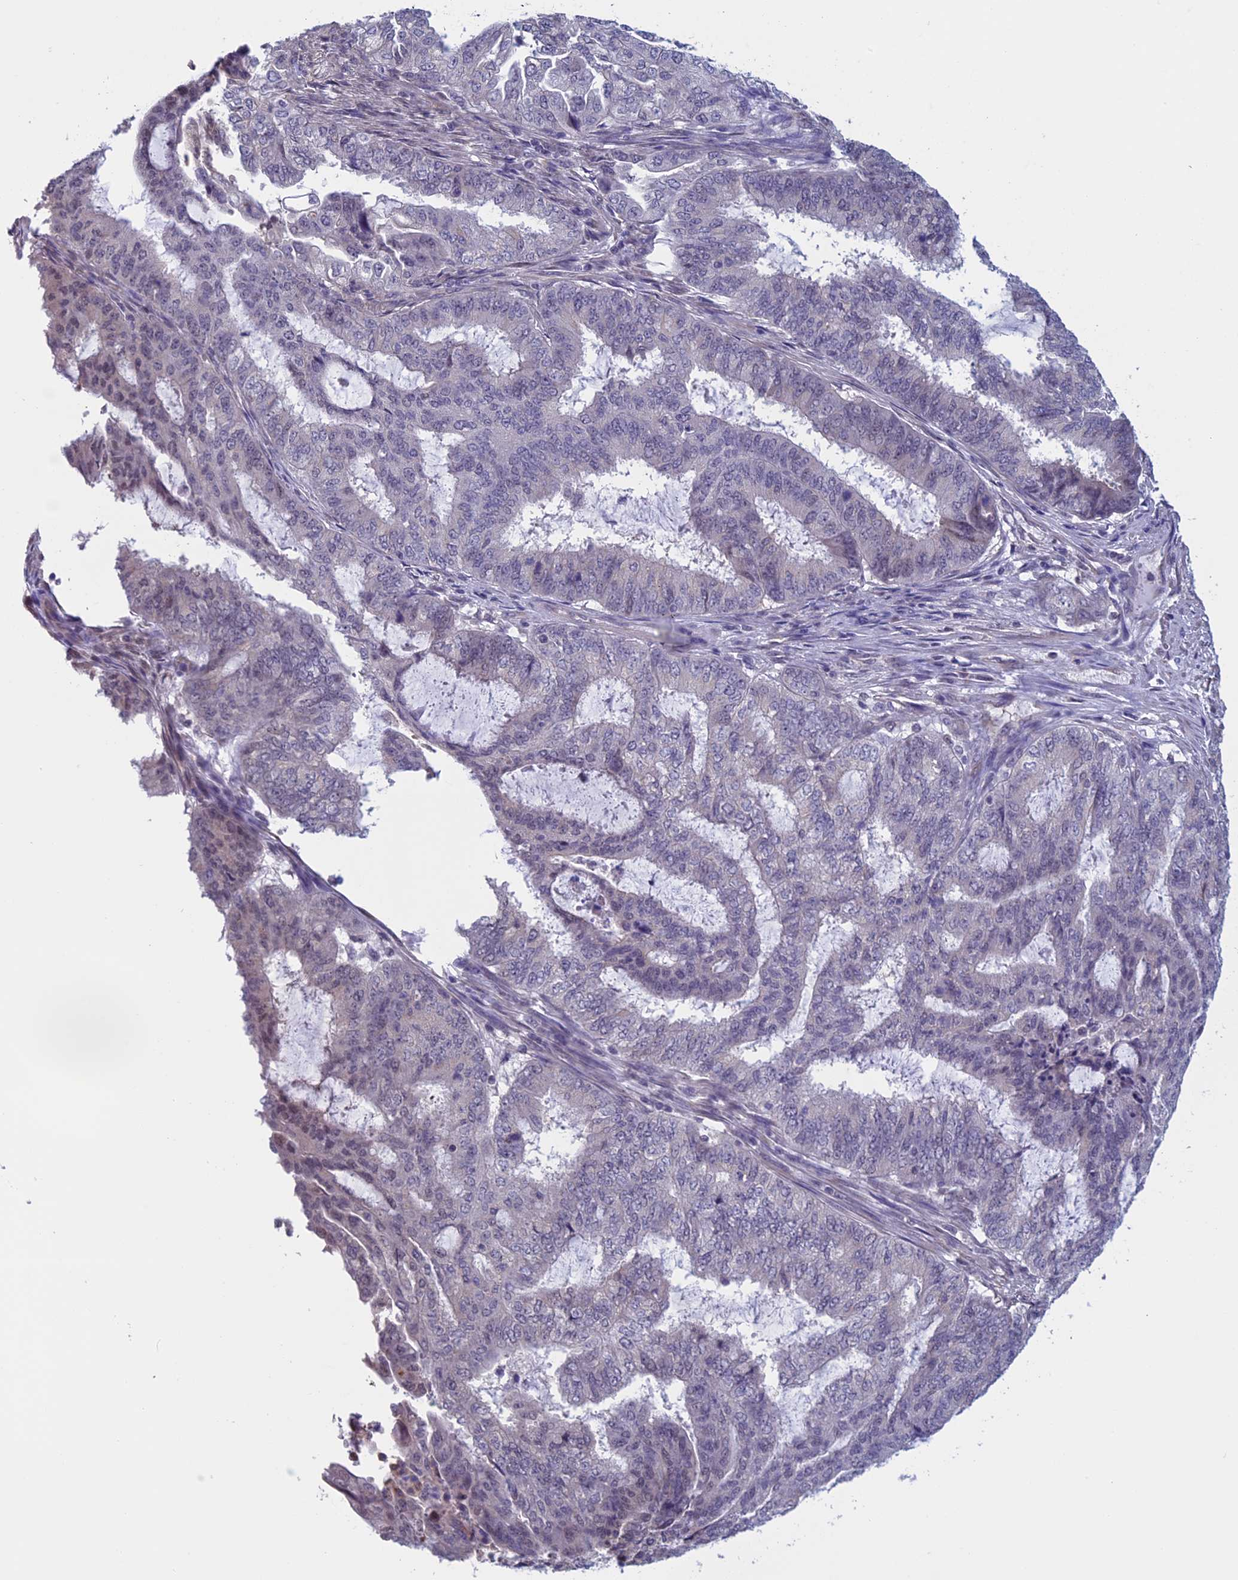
{"staining": {"intensity": "negative", "quantity": "none", "location": "none"}, "tissue": "endometrial cancer", "cell_type": "Tumor cells", "image_type": "cancer", "snomed": [{"axis": "morphology", "description": "Adenocarcinoma, NOS"}, {"axis": "topography", "description": "Endometrium"}], "caption": "IHC of endometrial cancer (adenocarcinoma) demonstrates no staining in tumor cells.", "gene": "SLC1A6", "patient": {"sex": "female", "age": 51}}